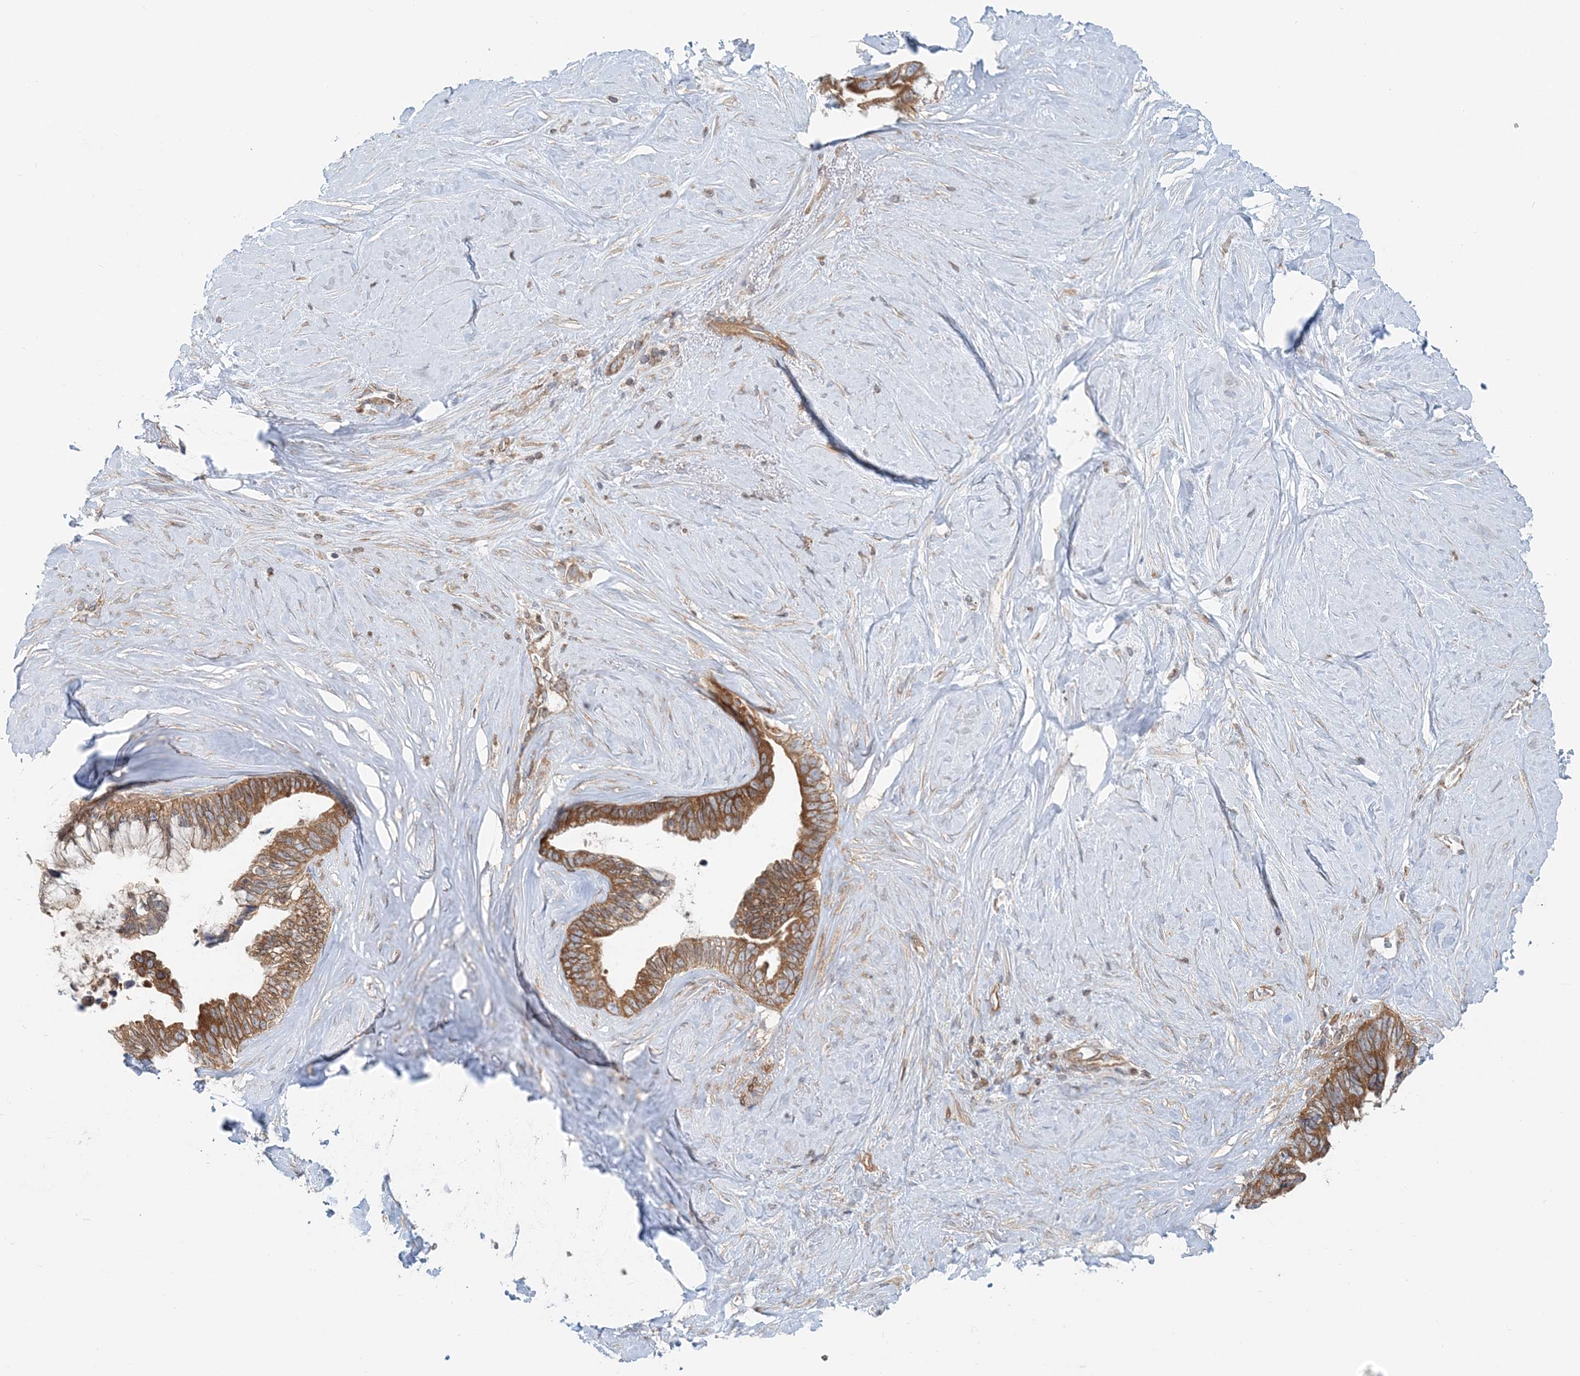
{"staining": {"intensity": "strong", "quantity": ">75%", "location": "cytoplasmic/membranous"}, "tissue": "pancreatic cancer", "cell_type": "Tumor cells", "image_type": "cancer", "snomed": [{"axis": "morphology", "description": "Adenocarcinoma, NOS"}, {"axis": "topography", "description": "Pancreas"}], "caption": "Human pancreatic cancer (adenocarcinoma) stained with a brown dye exhibits strong cytoplasmic/membranous positive expression in approximately >75% of tumor cells.", "gene": "MOB4", "patient": {"sex": "female", "age": 72}}